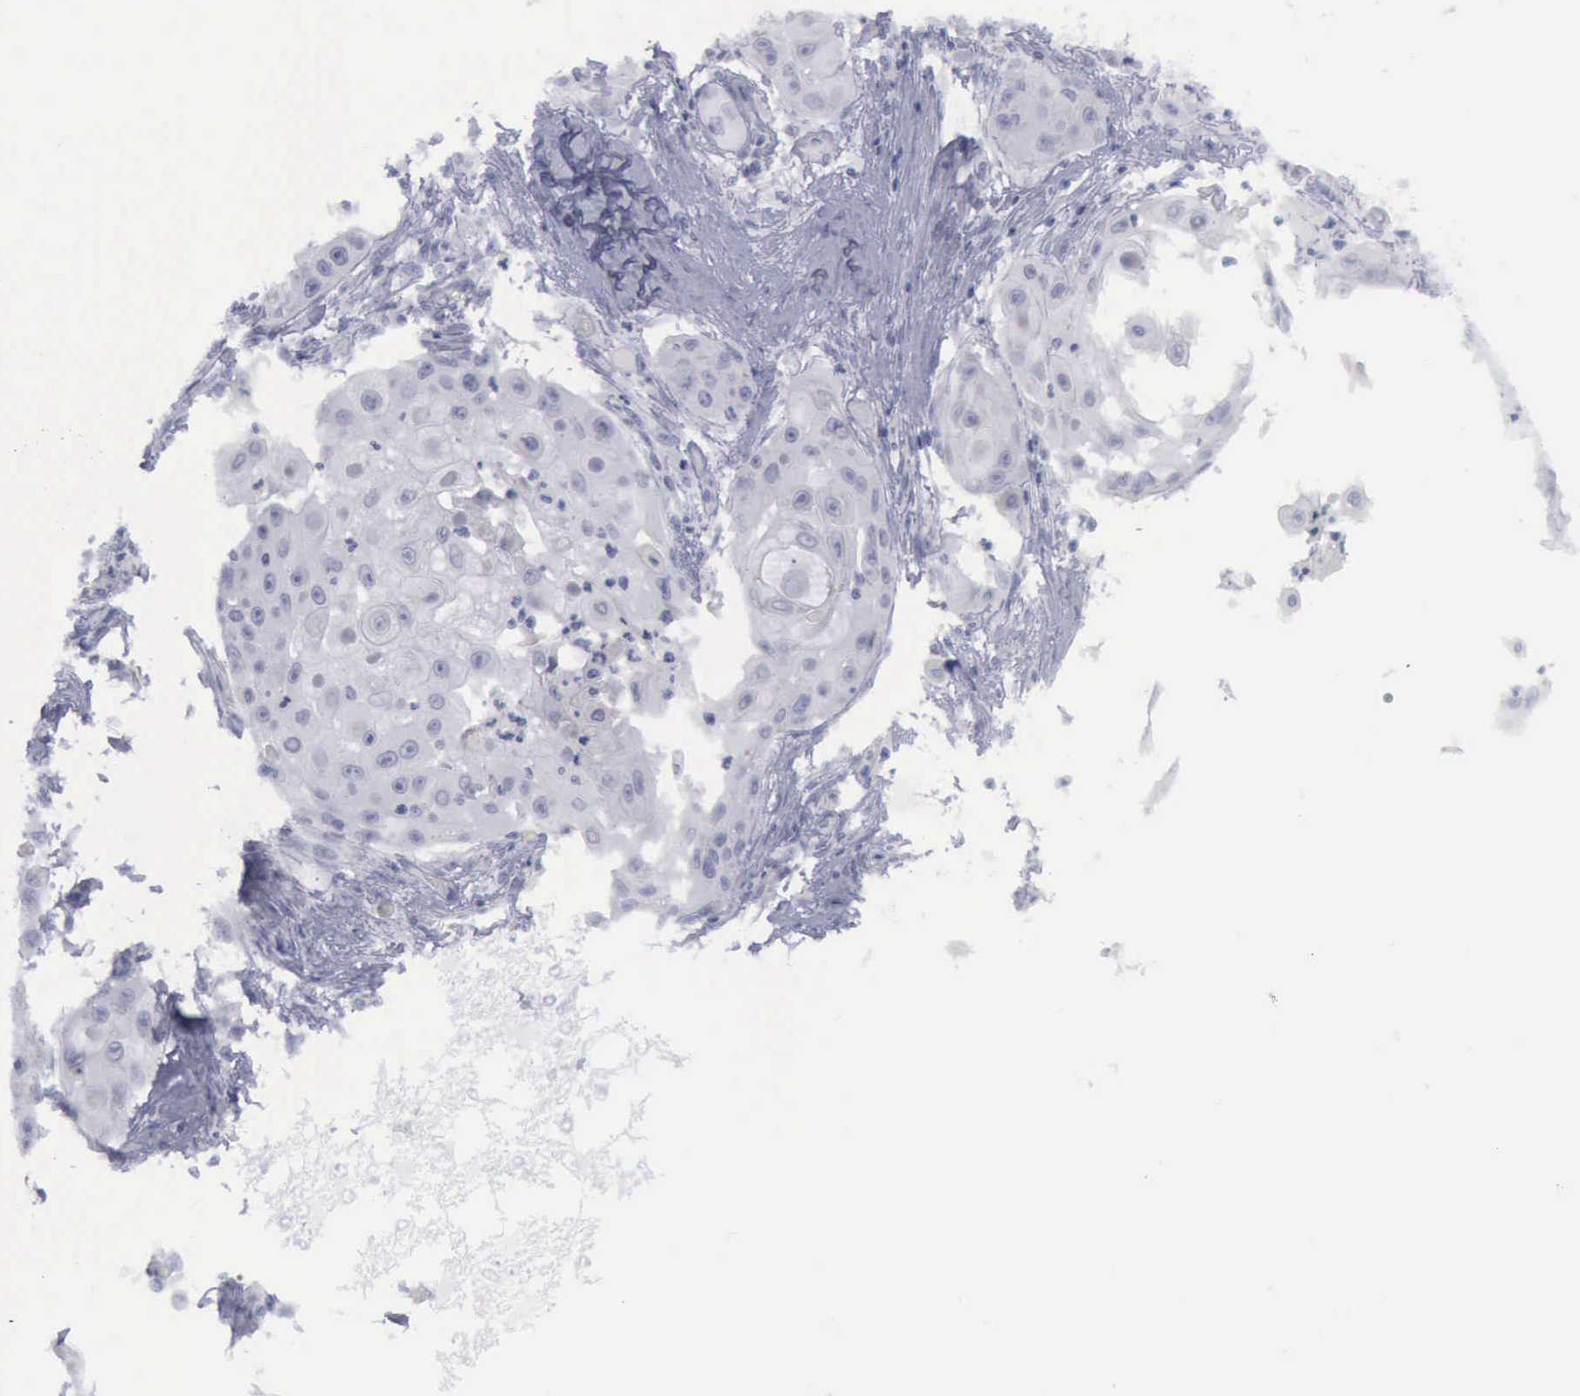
{"staining": {"intensity": "negative", "quantity": "none", "location": "none"}, "tissue": "skin cancer", "cell_type": "Tumor cells", "image_type": "cancer", "snomed": [{"axis": "morphology", "description": "Squamous cell carcinoma, NOS"}, {"axis": "topography", "description": "Skin"}], "caption": "Immunohistochemistry micrograph of human skin cancer stained for a protein (brown), which shows no expression in tumor cells. The staining is performed using DAB brown chromogen with nuclei counter-stained in using hematoxylin.", "gene": "KRT13", "patient": {"sex": "female", "age": 57}}